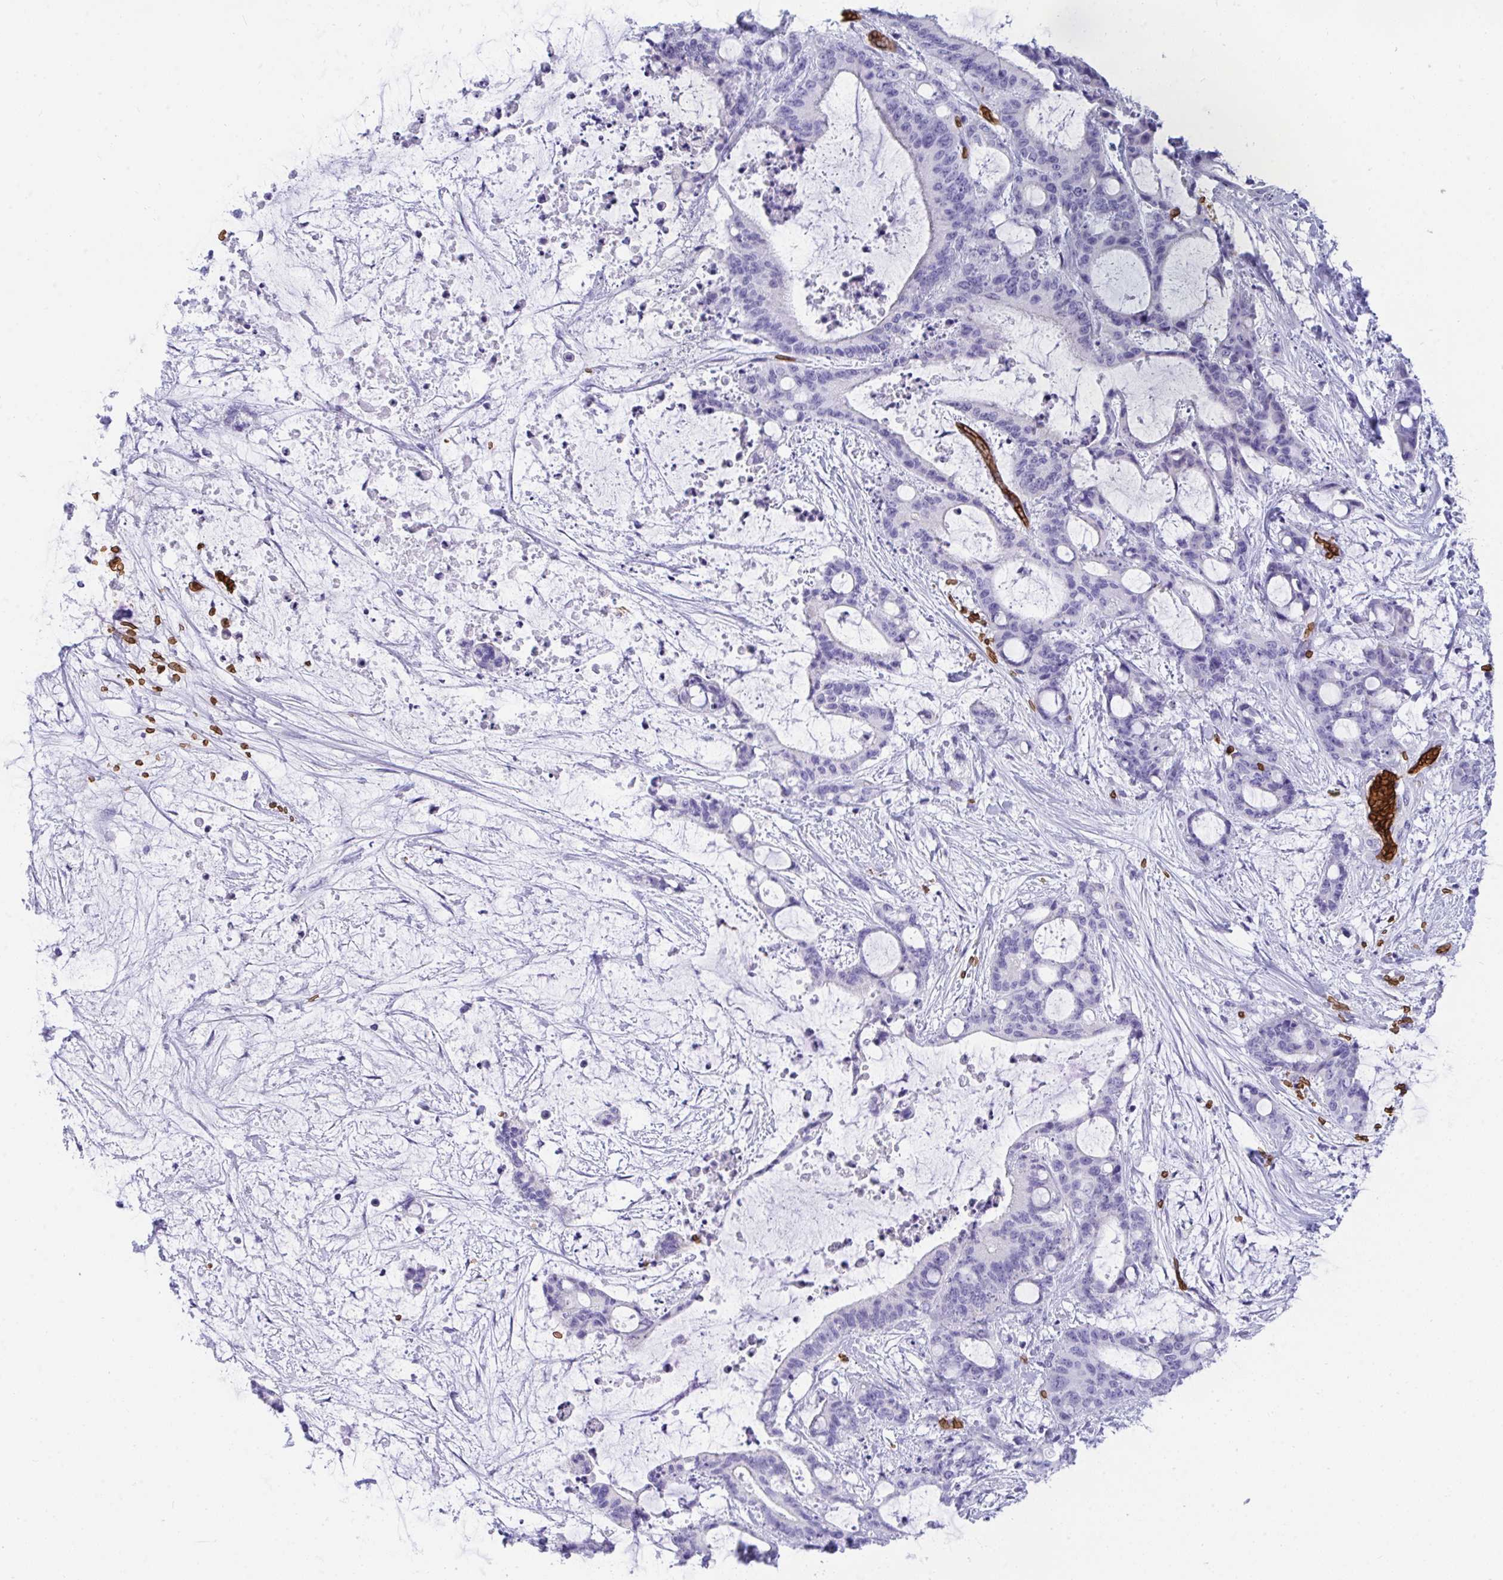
{"staining": {"intensity": "negative", "quantity": "none", "location": "none"}, "tissue": "liver cancer", "cell_type": "Tumor cells", "image_type": "cancer", "snomed": [{"axis": "morphology", "description": "Normal tissue, NOS"}, {"axis": "morphology", "description": "Cholangiocarcinoma"}, {"axis": "topography", "description": "Liver"}, {"axis": "topography", "description": "Peripheral nerve tissue"}], "caption": "This image is of liver cholangiocarcinoma stained with immunohistochemistry to label a protein in brown with the nuclei are counter-stained blue. There is no expression in tumor cells.", "gene": "ANK1", "patient": {"sex": "female", "age": 73}}